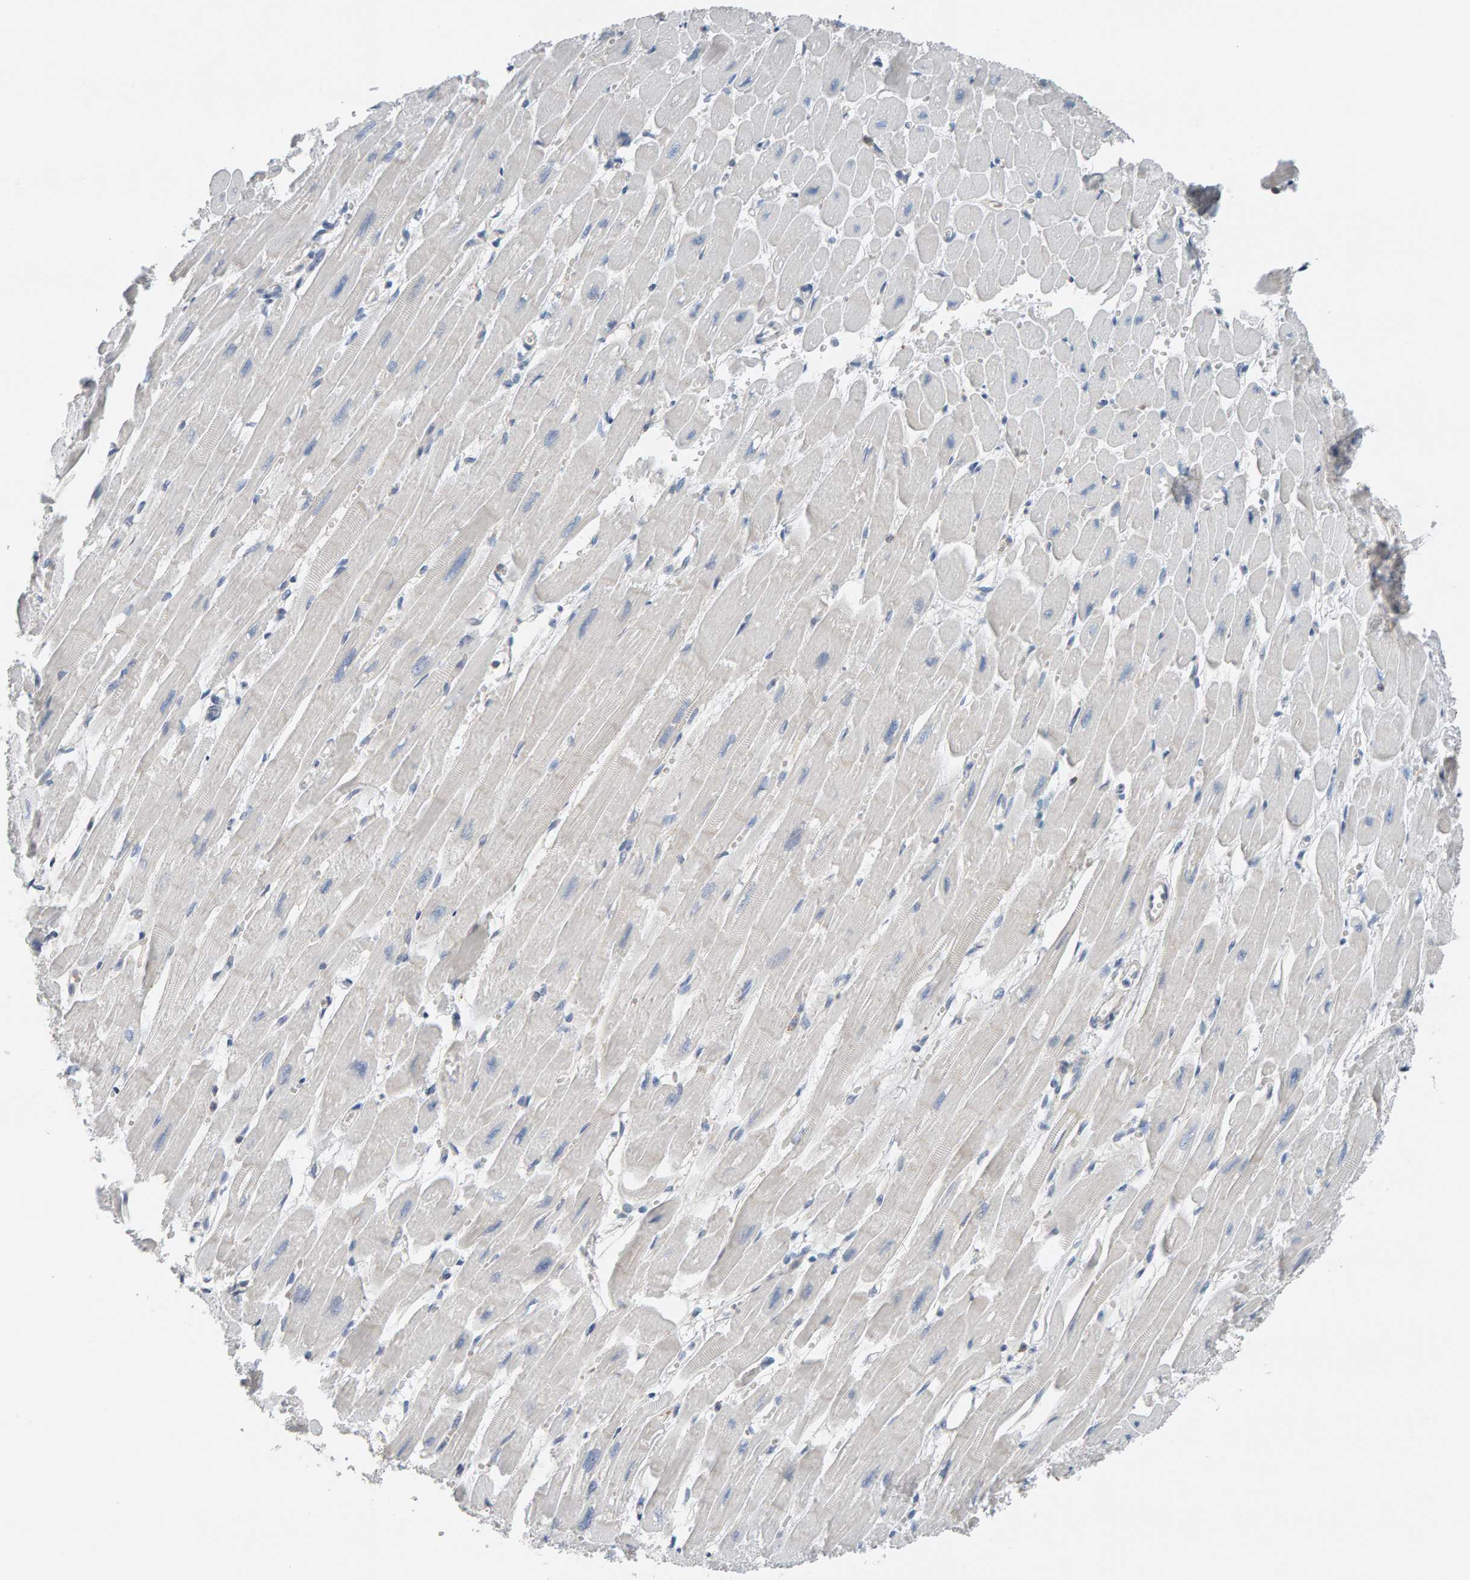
{"staining": {"intensity": "negative", "quantity": "none", "location": "none"}, "tissue": "heart muscle", "cell_type": "Cardiomyocytes", "image_type": "normal", "snomed": [{"axis": "morphology", "description": "Normal tissue, NOS"}, {"axis": "topography", "description": "Heart"}], "caption": "This is an immunohistochemistry (IHC) image of unremarkable heart muscle. There is no positivity in cardiomyocytes.", "gene": "FYN", "patient": {"sex": "male", "age": 49}}